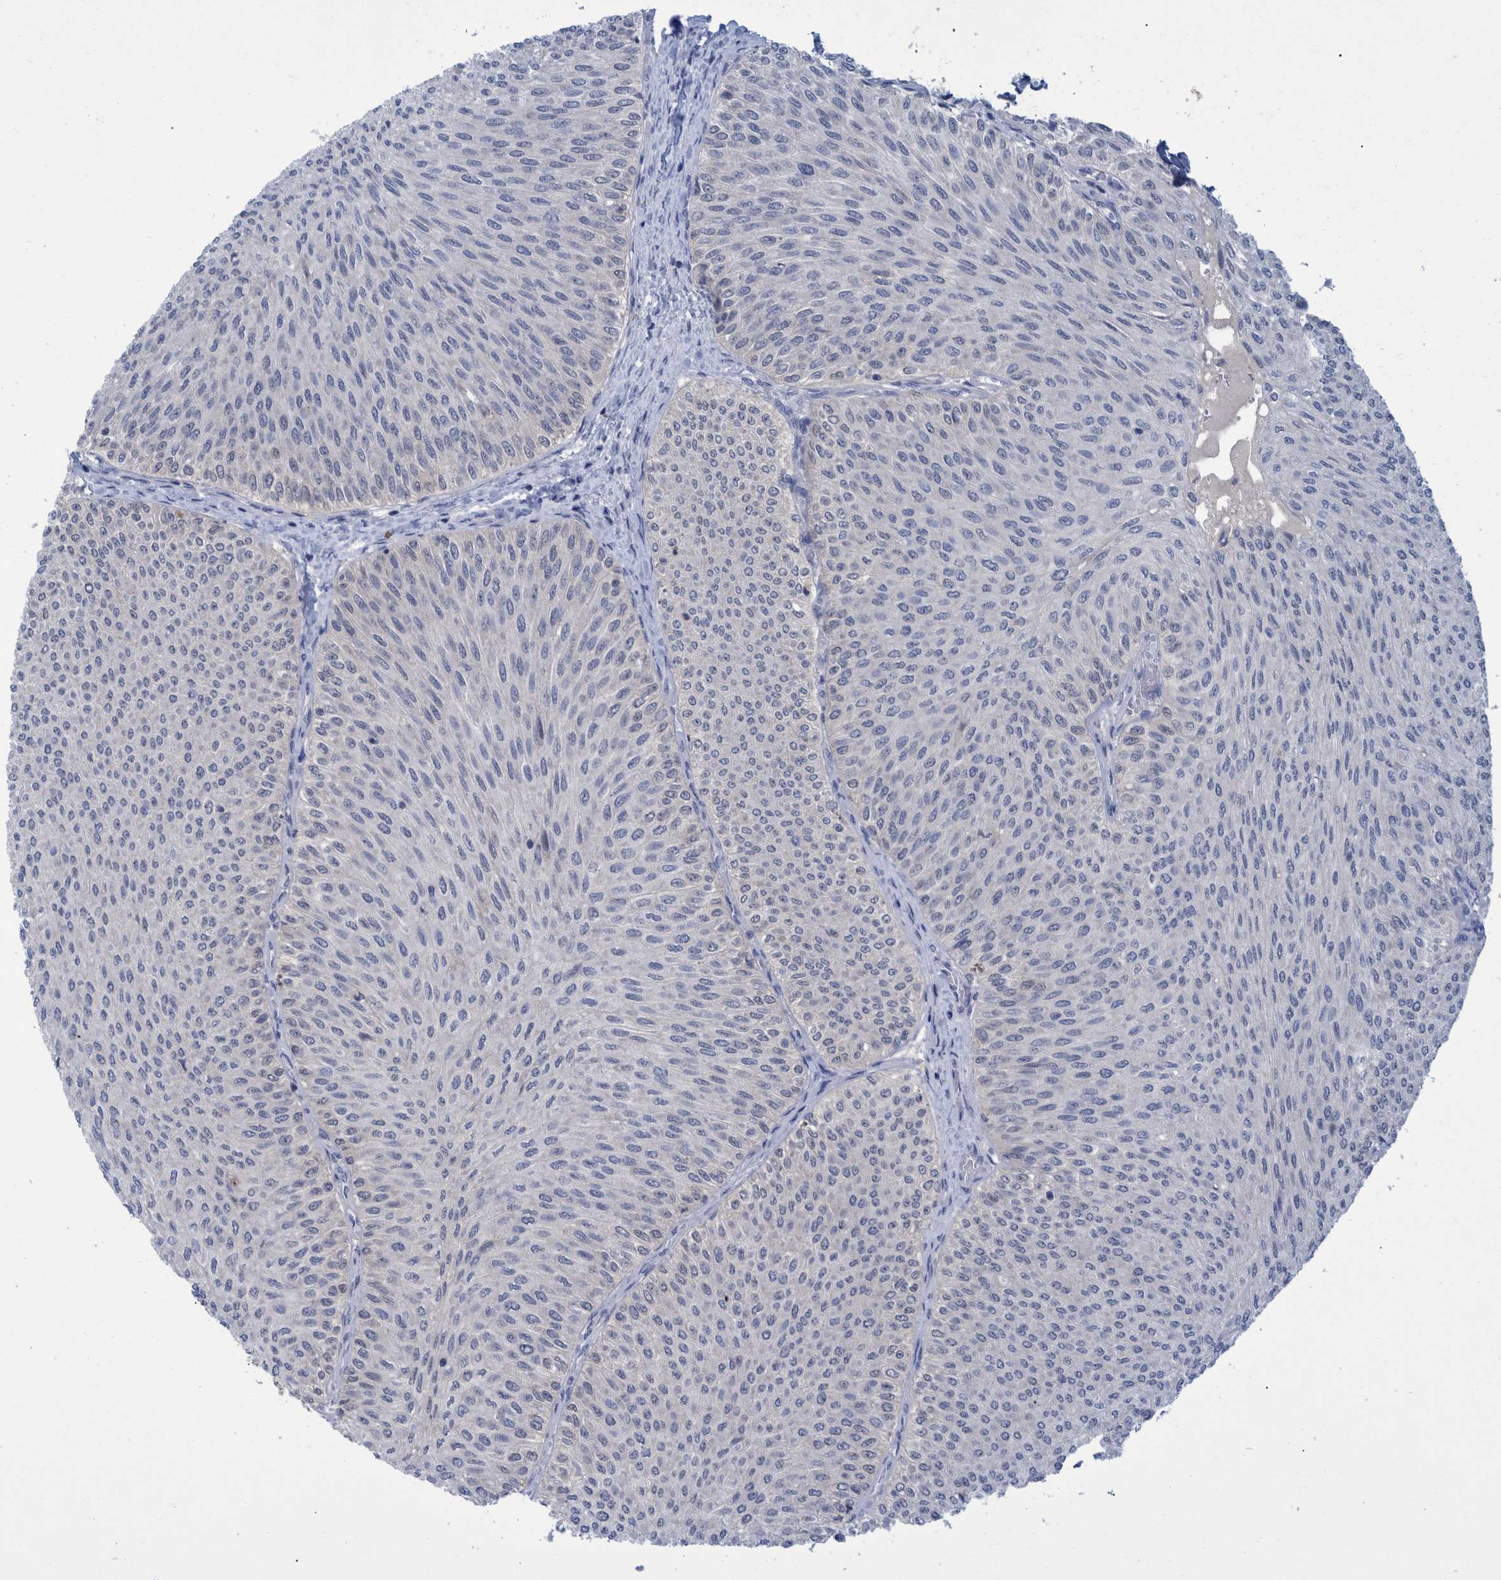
{"staining": {"intensity": "negative", "quantity": "none", "location": "none"}, "tissue": "urothelial cancer", "cell_type": "Tumor cells", "image_type": "cancer", "snomed": [{"axis": "morphology", "description": "Urothelial carcinoma, Low grade"}, {"axis": "topography", "description": "Urinary bladder"}], "caption": "Tumor cells are negative for protein expression in human urothelial cancer.", "gene": "PCYT2", "patient": {"sex": "male", "age": 78}}